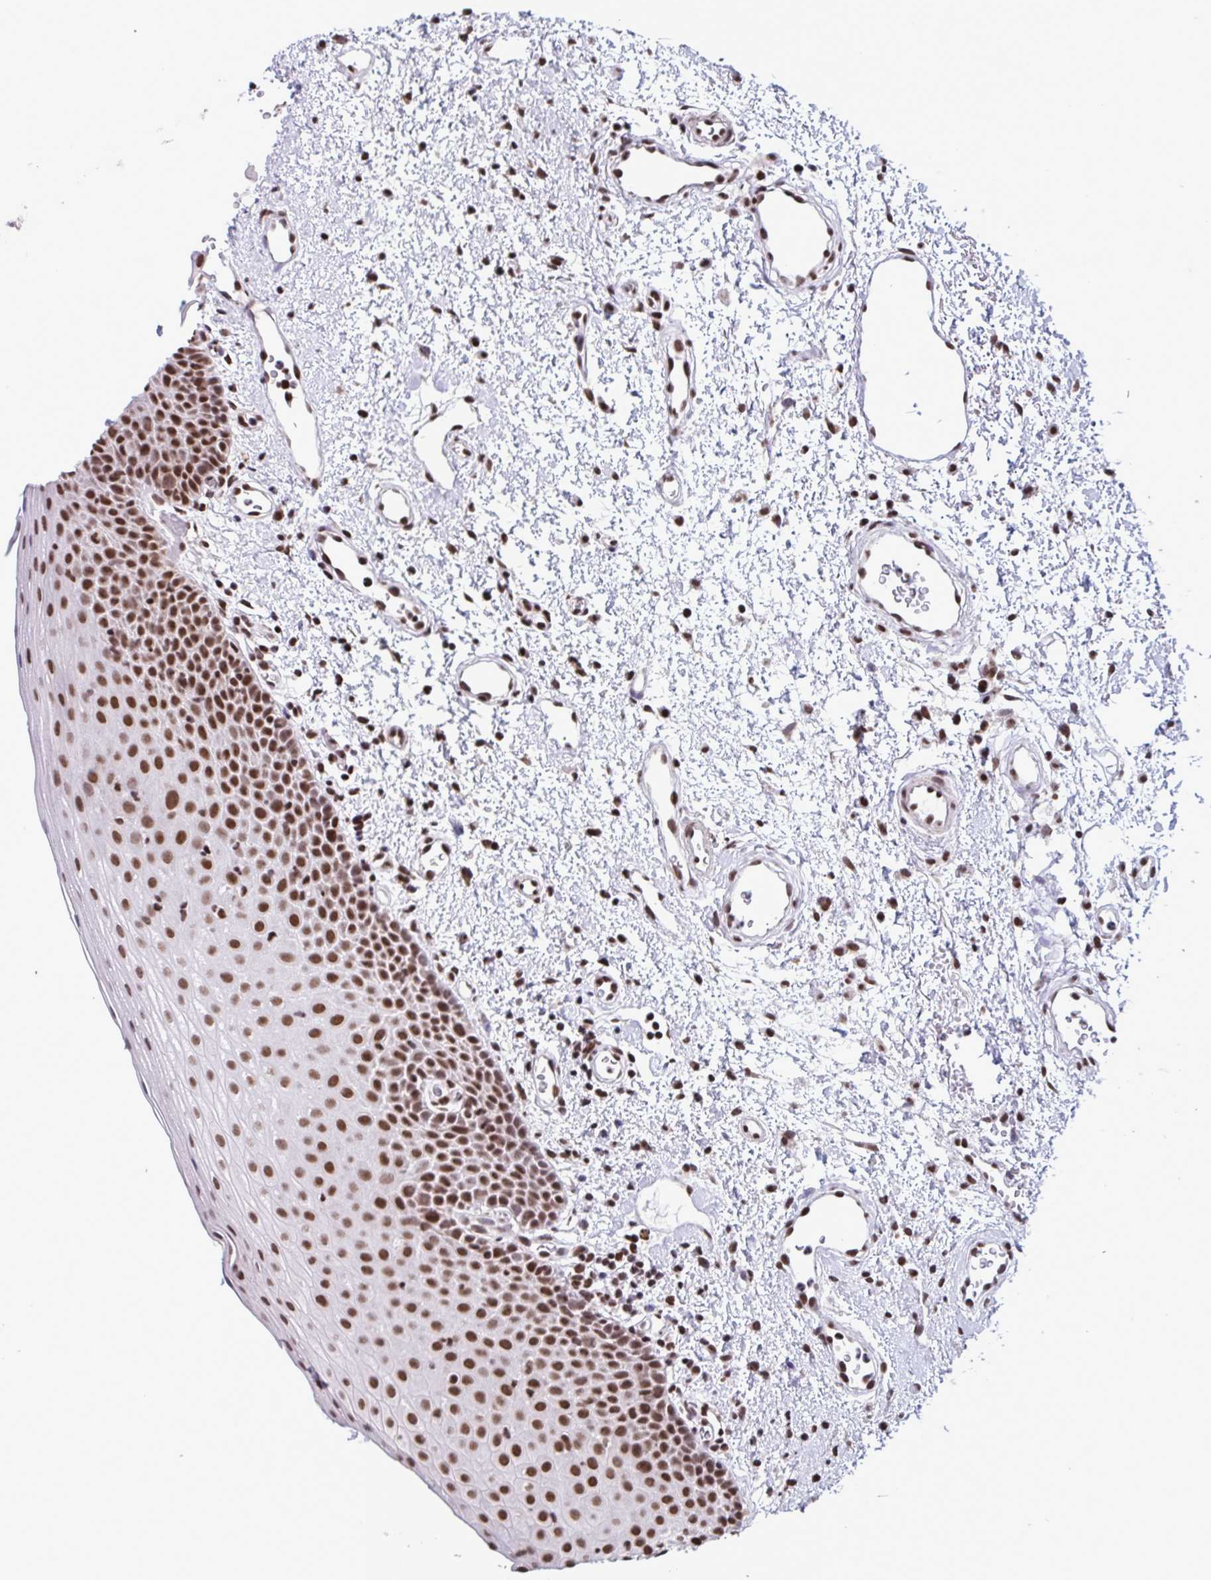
{"staining": {"intensity": "strong", "quantity": "25%-75%", "location": "nuclear"}, "tissue": "oral mucosa", "cell_type": "Squamous epithelial cells", "image_type": "normal", "snomed": [{"axis": "morphology", "description": "Normal tissue, NOS"}, {"axis": "topography", "description": "Oral tissue"}, {"axis": "topography", "description": "Head-Neck"}], "caption": "Immunohistochemistry (IHC) photomicrograph of normal human oral mucosa stained for a protein (brown), which reveals high levels of strong nuclear staining in approximately 25%-75% of squamous epithelial cells.", "gene": "TIMM21", "patient": {"sex": "female", "age": 55}}